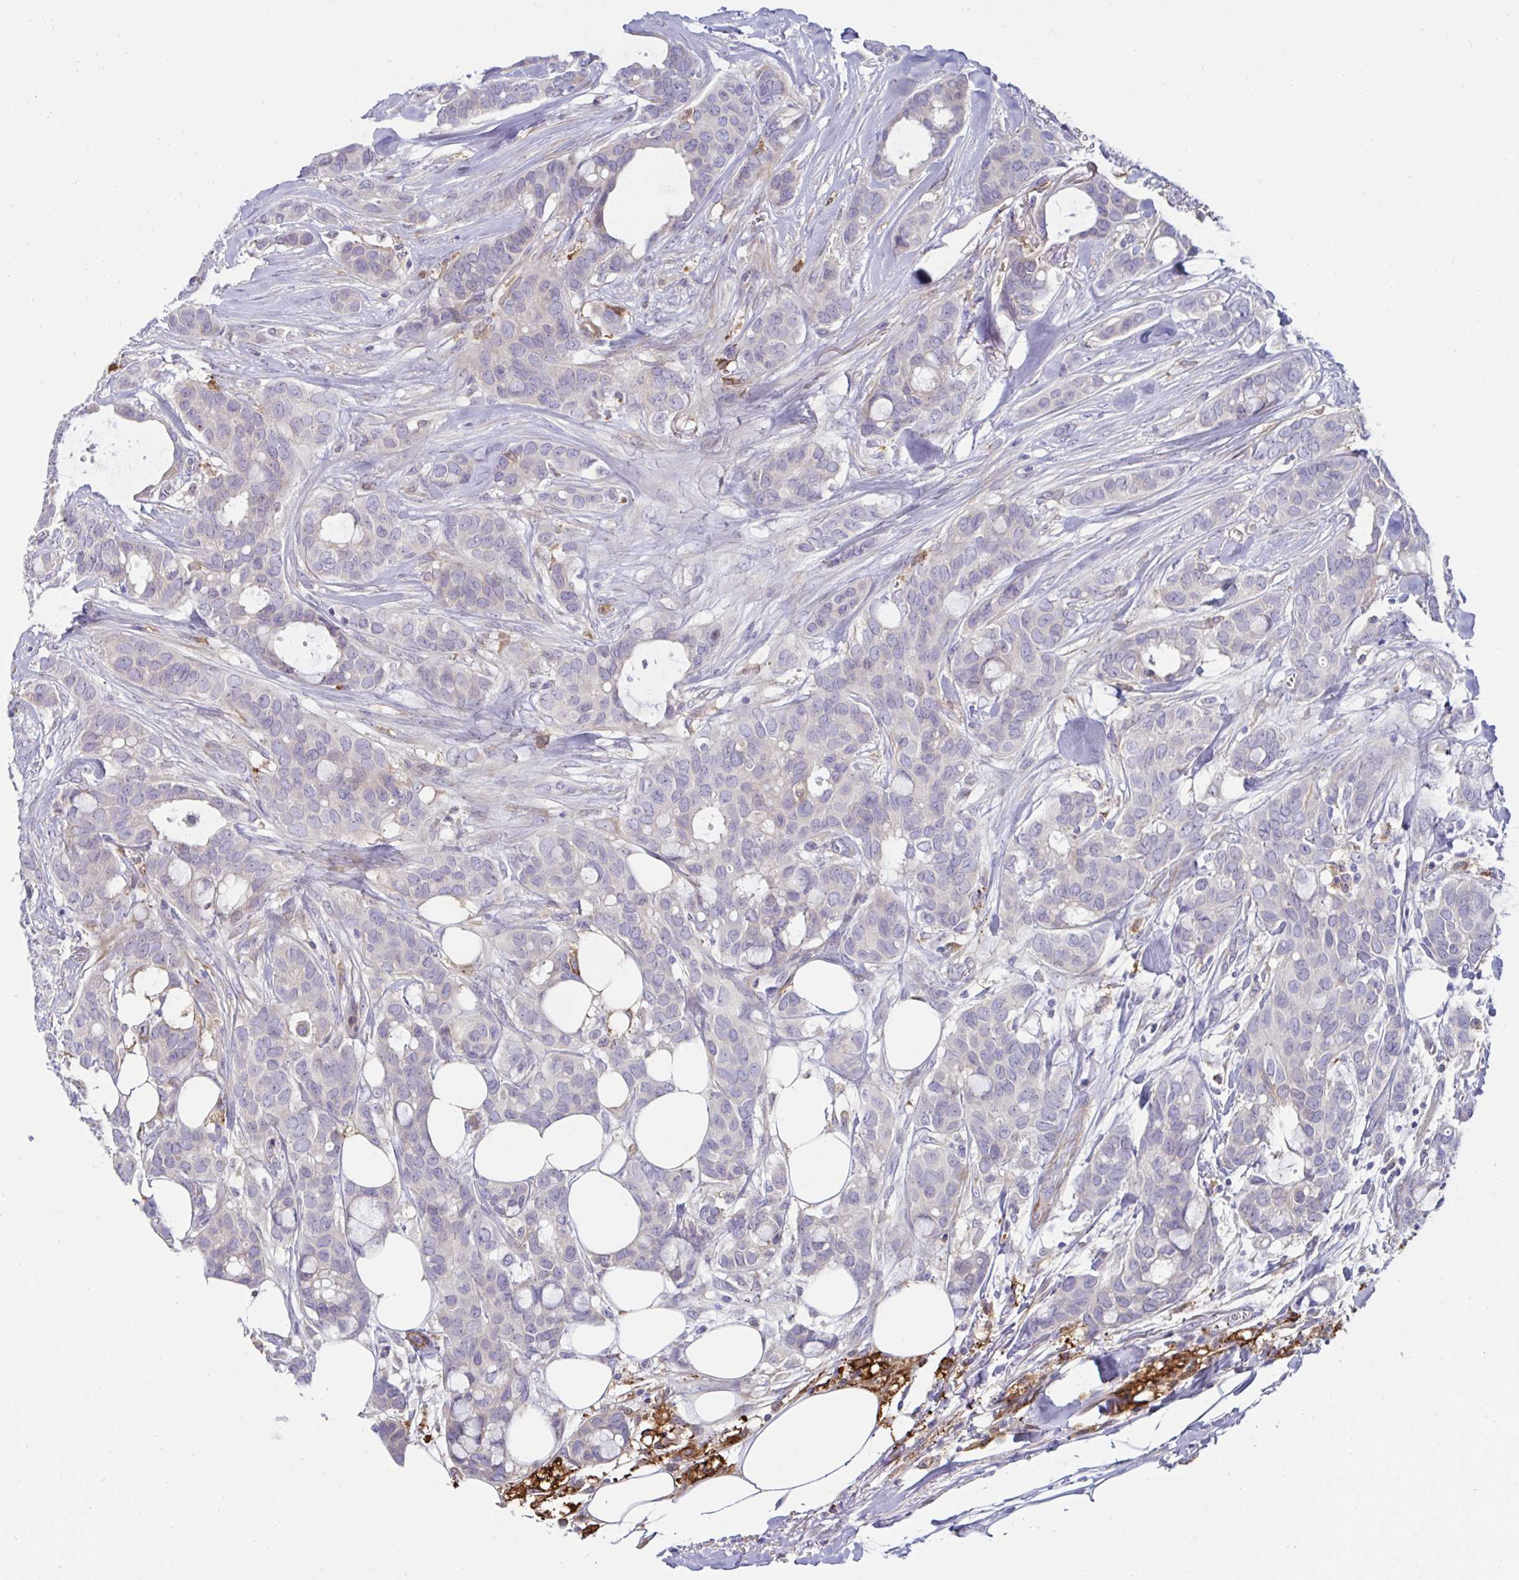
{"staining": {"intensity": "negative", "quantity": "none", "location": "none"}, "tissue": "breast cancer", "cell_type": "Tumor cells", "image_type": "cancer", "snomed": [{"axis": "morphology", "description": "Duct carcinoma"}, {"axis": "topography", "description": "Breast"}], "caption": "High magnification brightfield microscopy of breast cancer (invasive ductal carcinoma) stained with DAB (brown) and counterstained with hematoxylin (blue): tumor cells show no significant expression.", "gene": "FBXL13", "patient": {"sex": "female", "age": 84}}